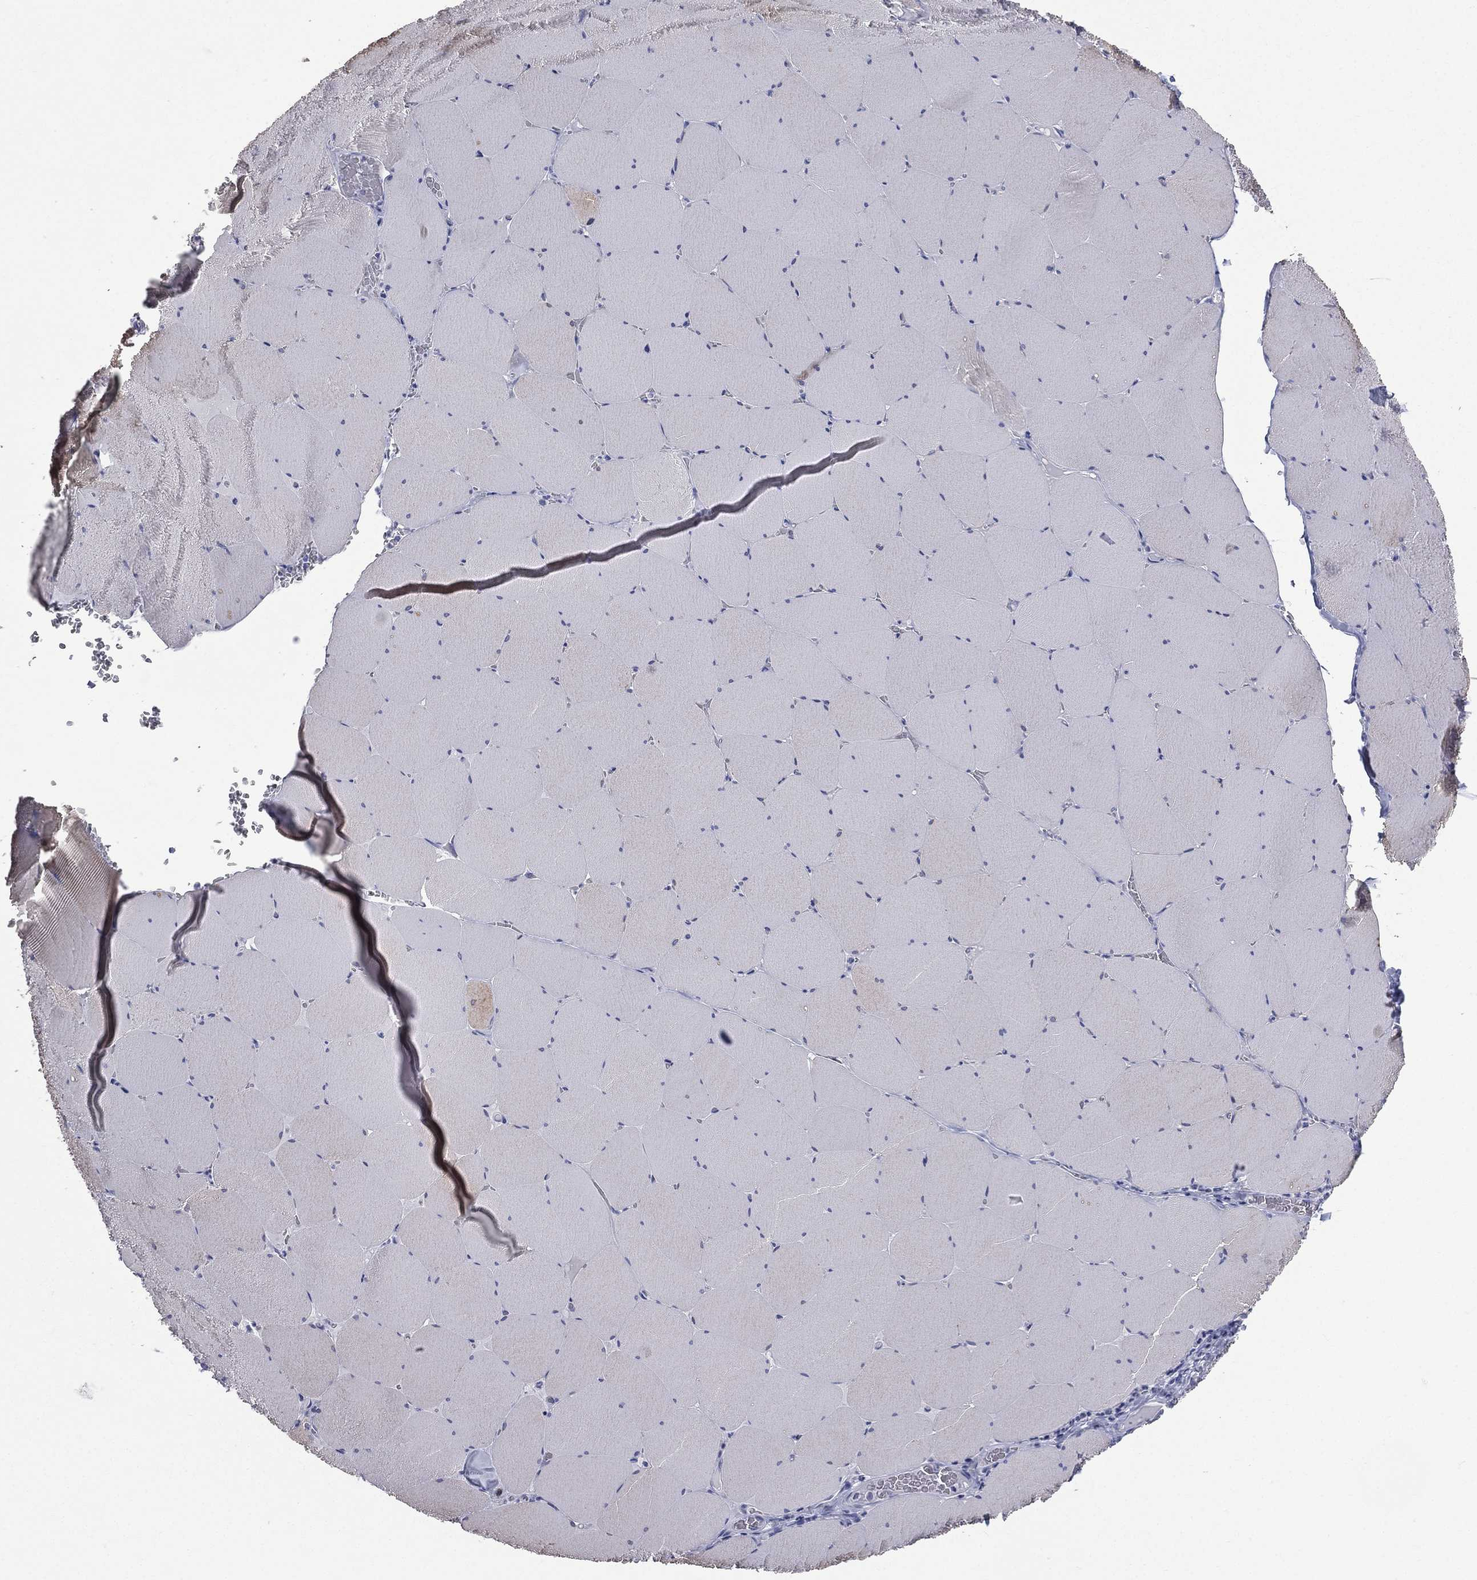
{"staining": {"intensity": "weak", "quantity": "<25%", "location": "cytoplasmic/membranous"}, "tissue": "skeletal muscle", "cell_type": "Myocytes", "image_type": "normal", "snomed": [{"axis": "morphology", "description": "Normal tissue, NOS"}, {"axis": "morphology", "description": "Malignant melanoma, Metastatic site"}, {"axis": "topography", "description": "Skeletal muscle"}], "caption": "Micrograph shows no significant protein positivity in myocytes of benign skeletal muscle.", "gene": "CES2", "patient": {"sex": "male", "age": 50}}